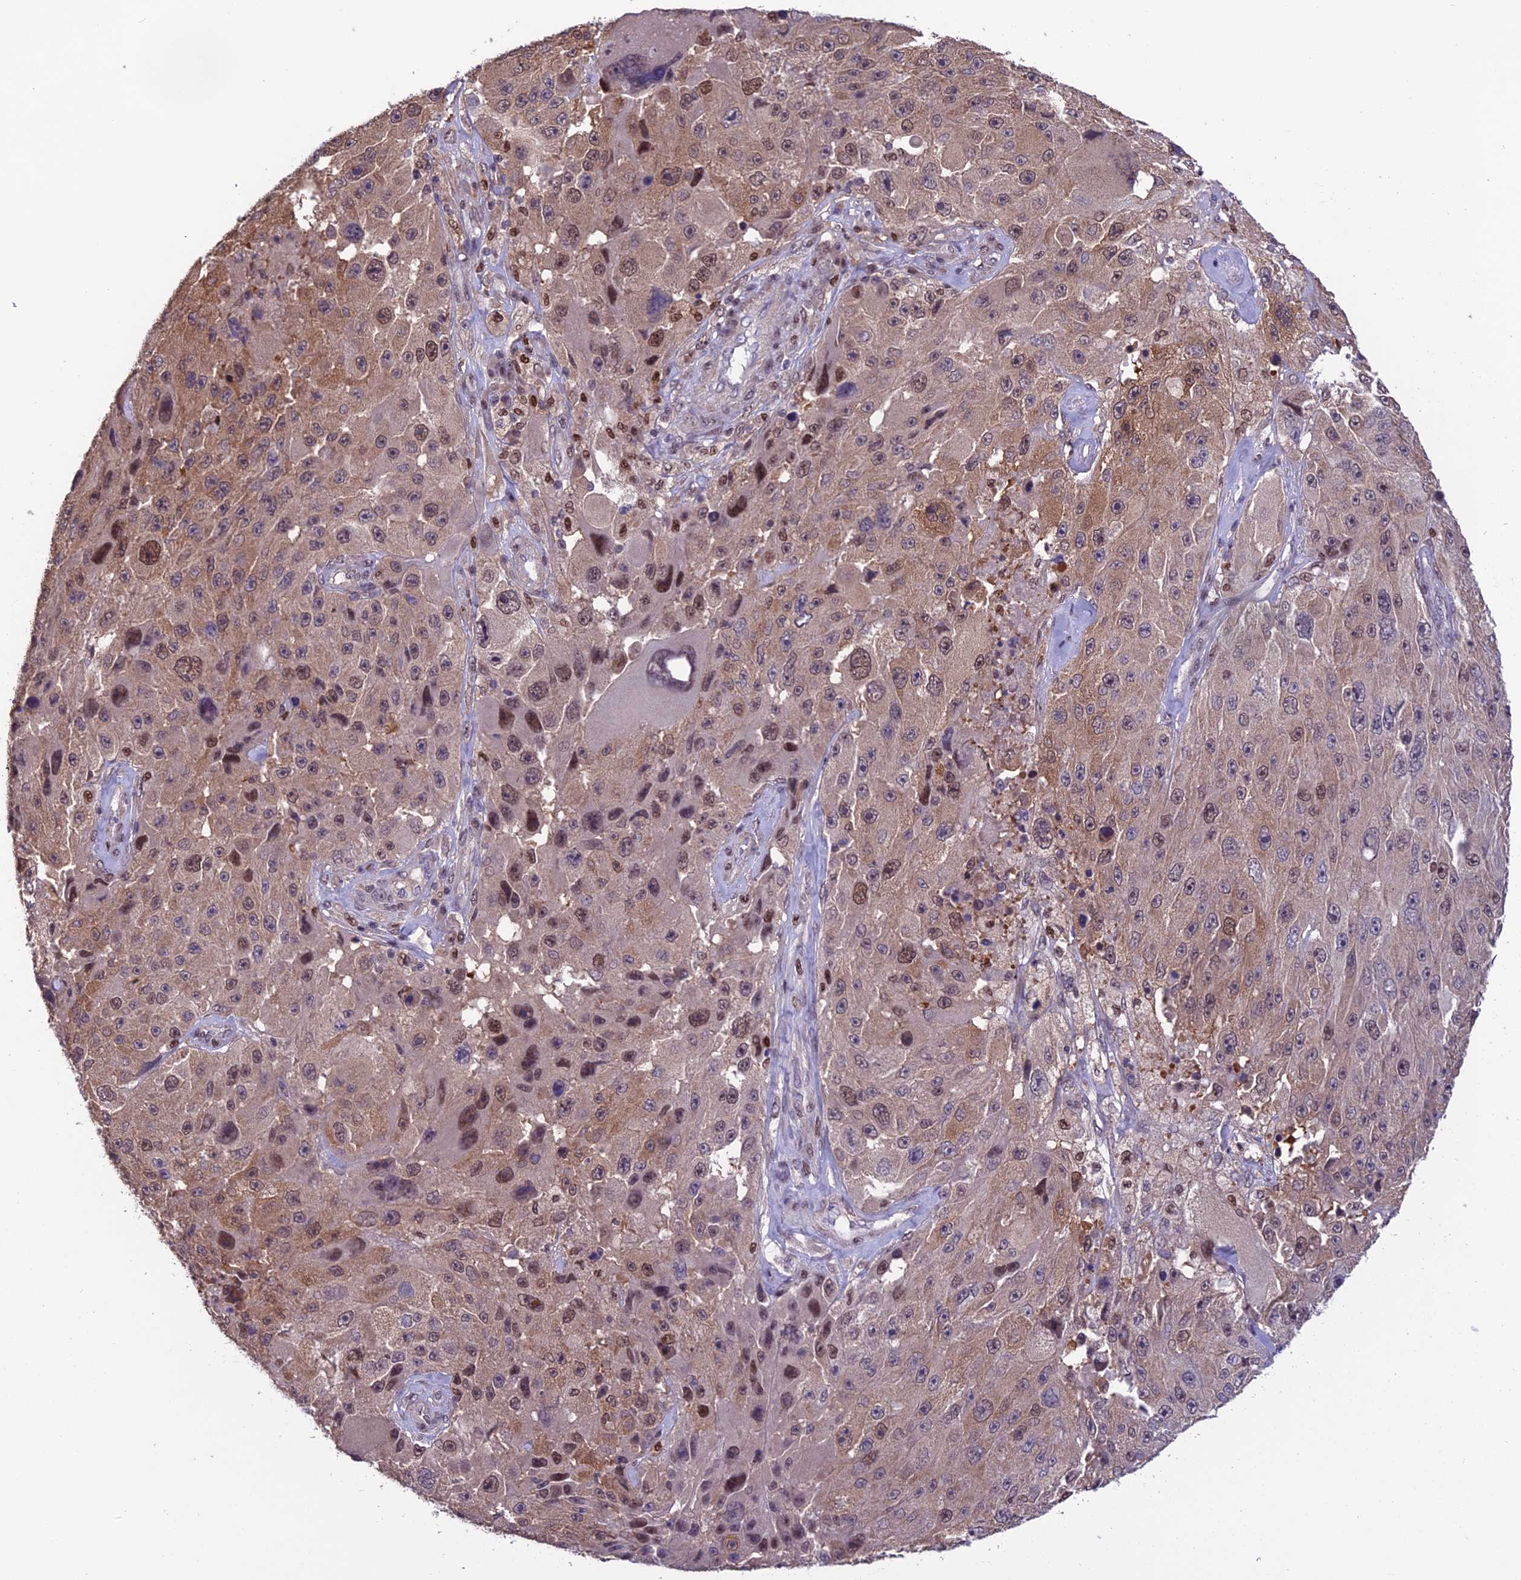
{"staining": {"intensity": "moderate", "quantity": ">75%", "location": "cytoplasmic/membranous,nuclear"}, "tissue": "melanoma", "cell_type": "Tumor cells", "image_type": "cancer", "snomed": [{"axis": "morphology", "description": "Malignant melanoma, Metastatic site"}, {"axis": "topography", "description": "Lymph node"}], "caption": "Protein analysis of melanoma tissue exhibits moderate cytoplasmic/membranous and nuclear expression in about >75% of tumor cells.", "gene": "MIS12", "patient": {"sex": "male", "age": 62}}